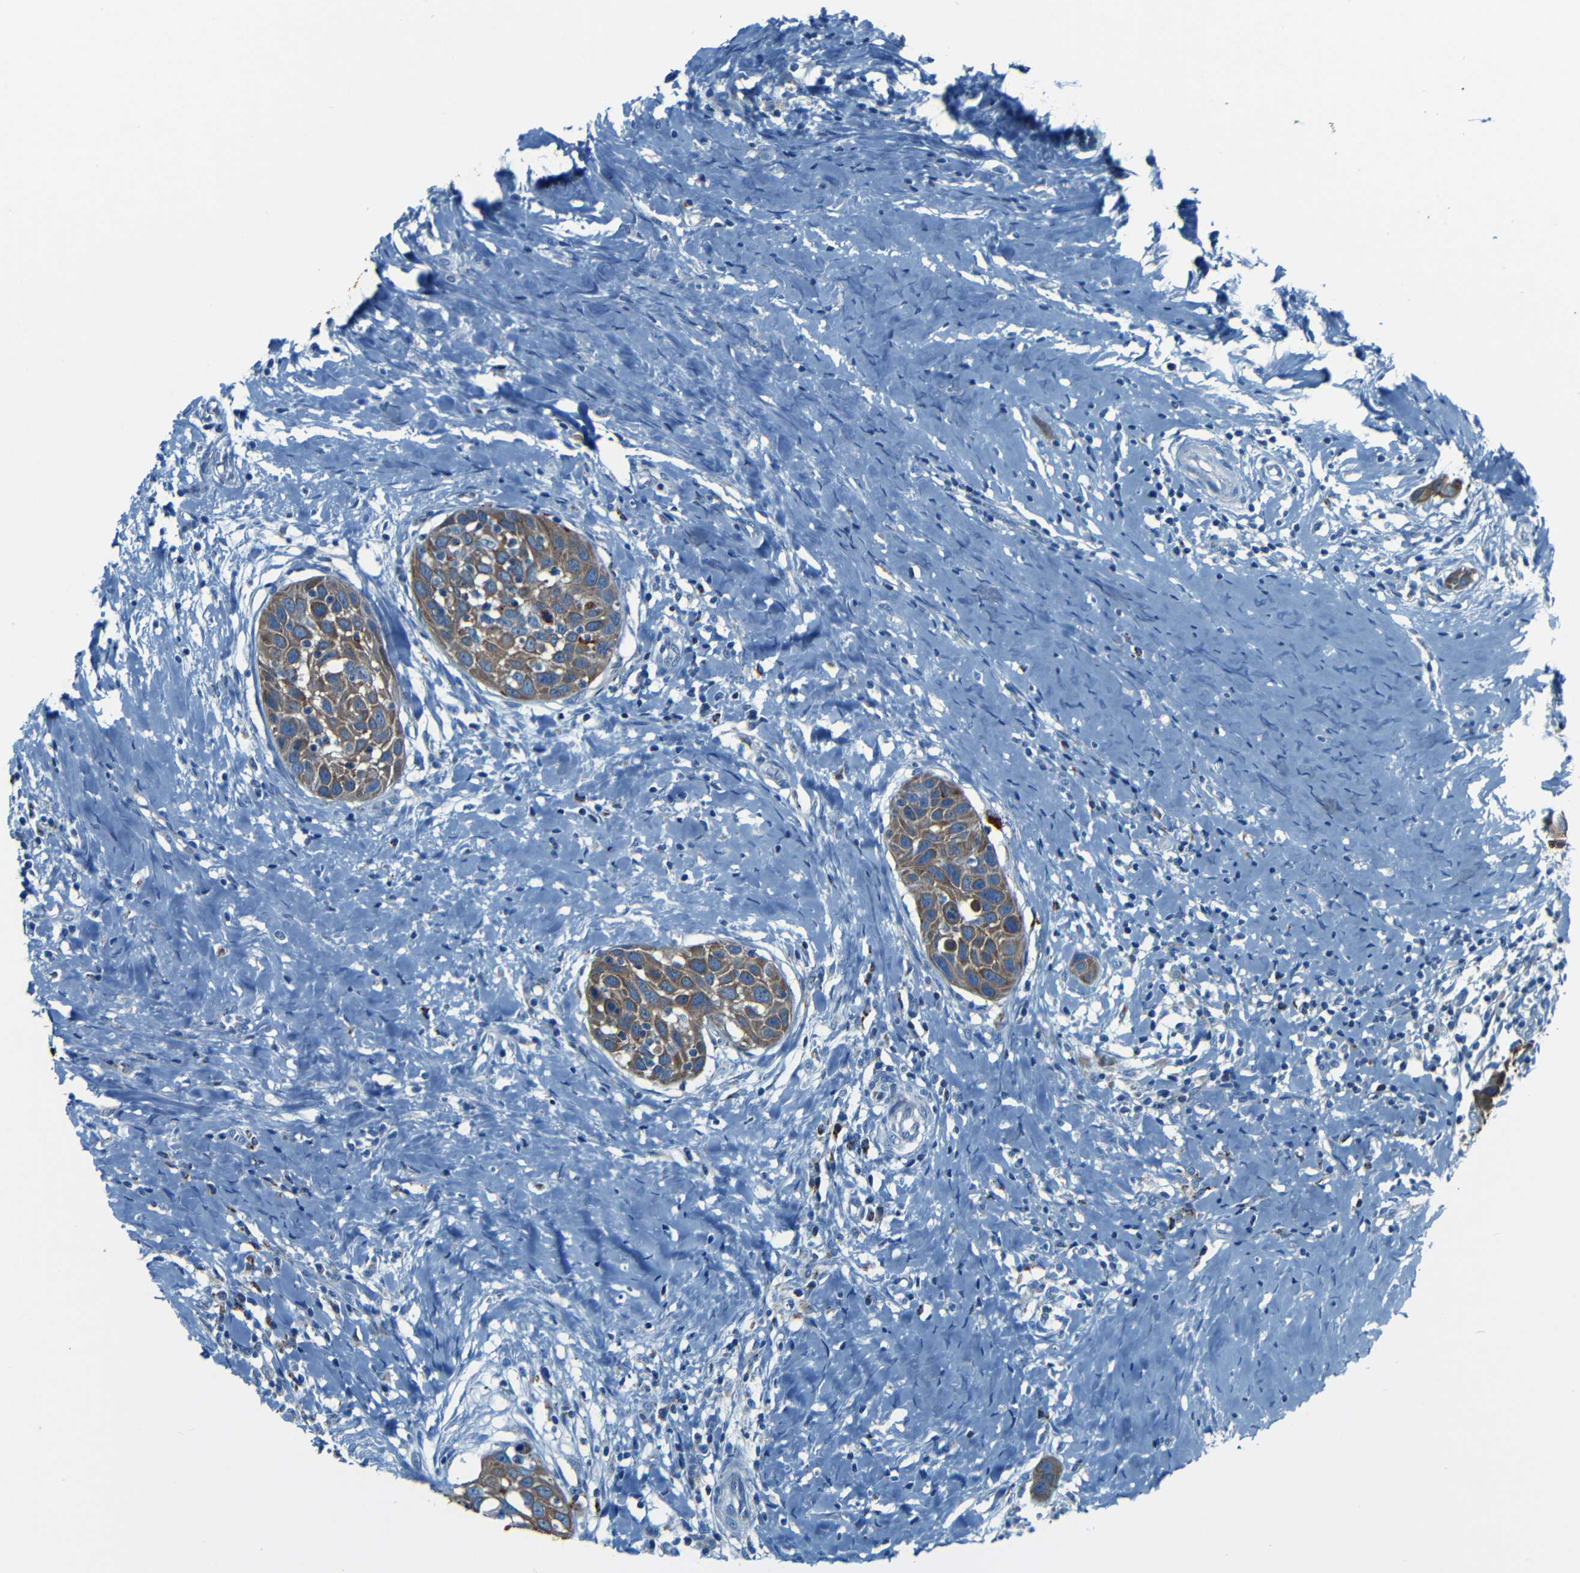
{"staining": {"intensity": "moderate", "quantity": ">75%", "location": "cytoplasmic/membranous"}, "tissue": "head and neck cancer", "cell_type": "Tumor cells", "image_type": "cancer", "snomed": [{"axis": "morphology", "description": "Normal tissue, NOS"}, {"axis": "morphology", "description": "Squamous cell carcinoma, NOS"}, {"axis": "topography", "description": "Oral tissue"}, {"axis": "topography", "description": "Head-Neck"}], "caption": "Tumor cells show moderate cytoplasmic/membranous expression in approximately >75% of cells in head and neck cancer (squamous cell carcinoma). The protein is stained brown, and the nuclei are stained in blue (DAB IHC with brightfield microscopy, high magnification).", "gene": "WSCD2", "patient": {"sex": "female", "age": 50}}